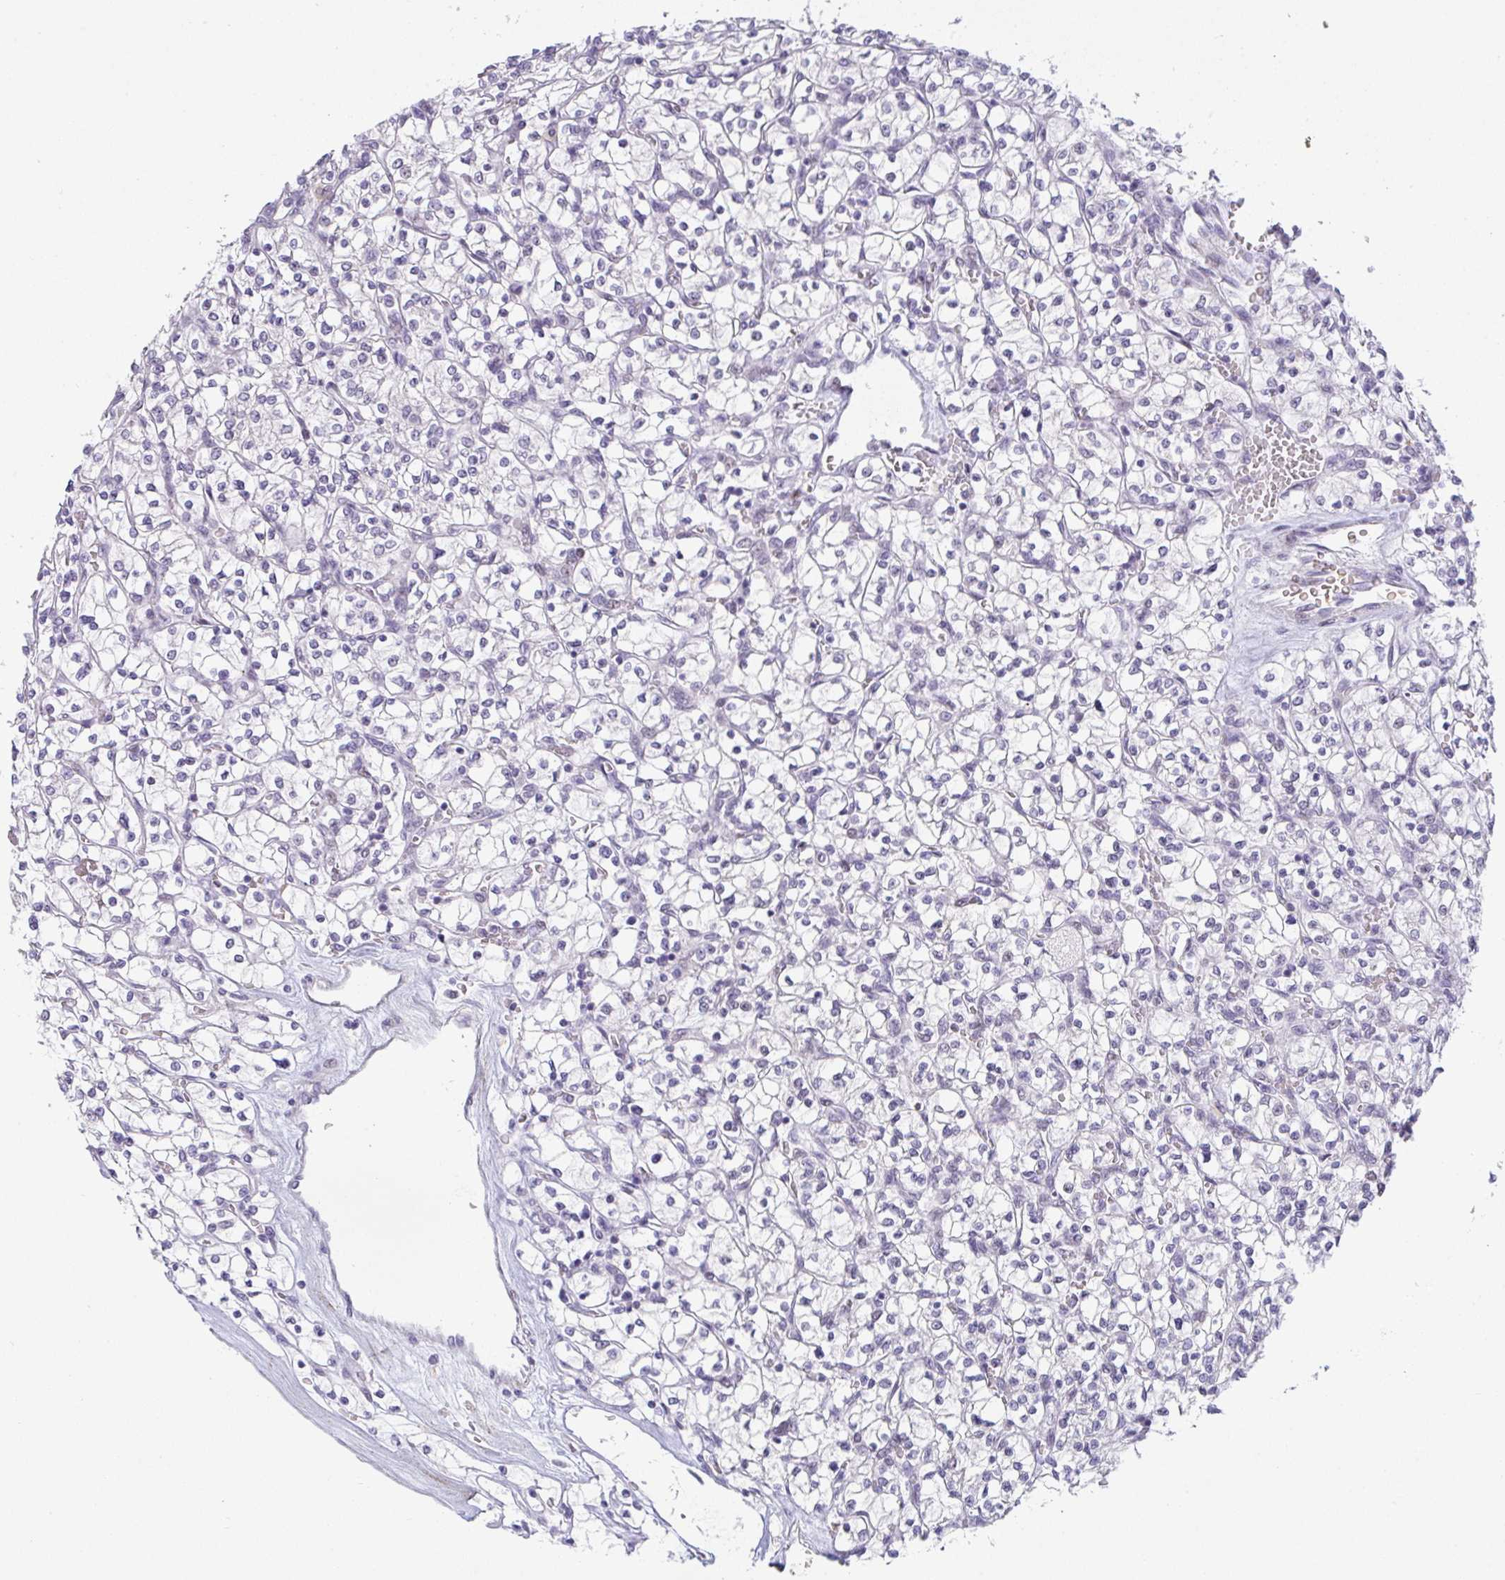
{"staining": {"intensity": "negative", "quantity": "none", "location": "none"}, "tissue": "renal cancer", "cell_type": "Tumor cells", "image_type": "cancer", "snomed": [{"axis": "morphology", "description": "Adenocarcinoma, NOS"}, {"axis": "topography", "description": "Kidney"}], "caption": "Protein analysis of renal adenocarcinoma reveals no significant positivity in tumor cells.", "gene": "TNMD", "patient": {"sex": "female", "age": 64}}